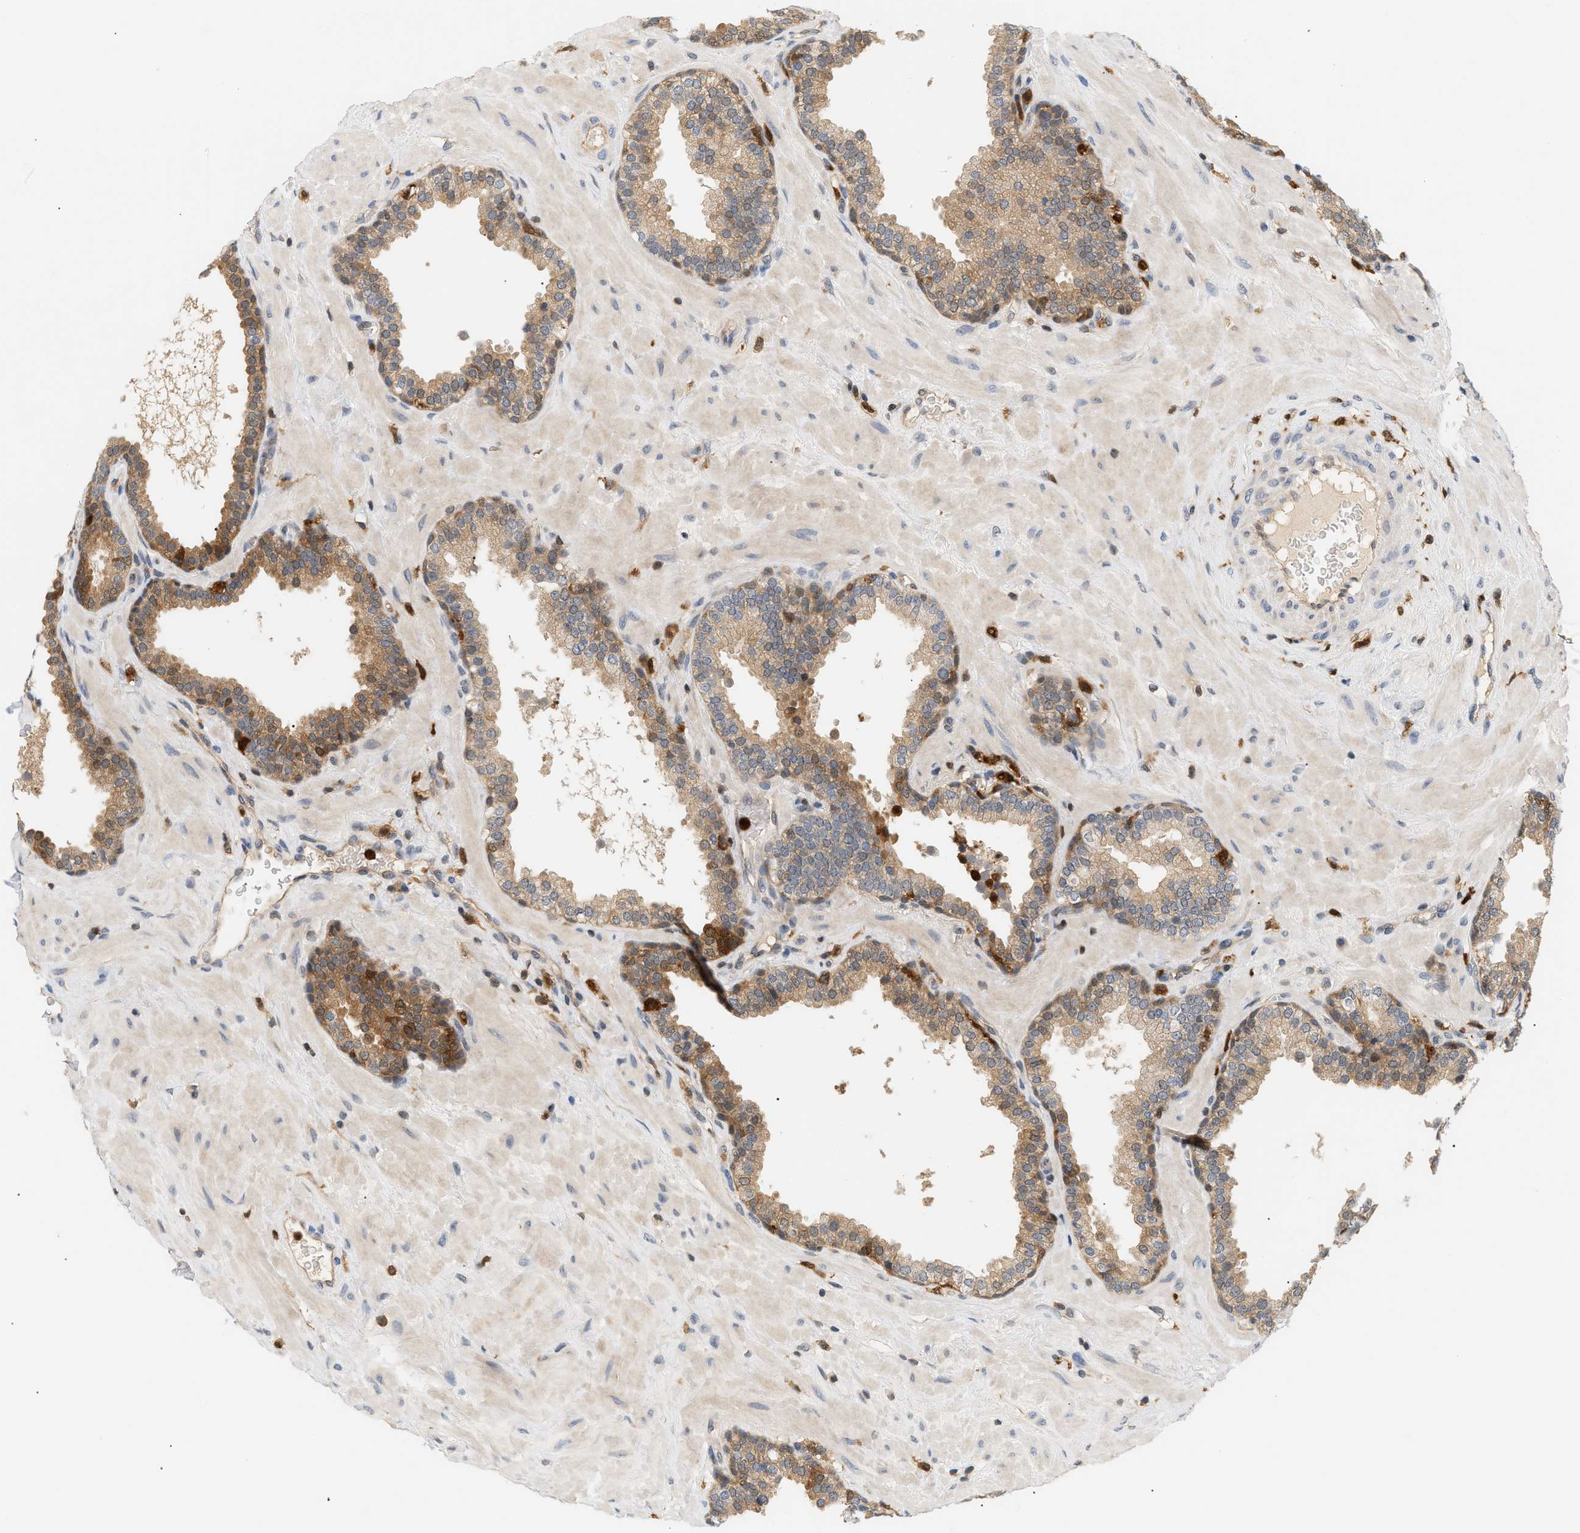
{"staining": {"intensity": "moderate", "quantity": "25%-75%", "location": "cytoplasmic/membranous,nuclear"}, "tissue": "prostate", "cell_type": "Glandular cells", "image_type": "normal", "snomed": [{"axis": "morphology", "description": "Normal tissue, NOS"}, {"axis": "topography", "description": "Prostate"}], "caption": "Immunohistochemical staining of unremarkable prostate displays moderate cytoplasmic/membranous,nuclear protein staining in about 25%-75% of glandular cells. The staining was performed using DAB (3,3'-diaminobenzidine) to visualize the protein expression in brown, while the nuclei were stained in blue with hematoxylin (Magnification: 20x).", "gene": "PYCARD", "patient": {"sex": "male", "age": 51}}